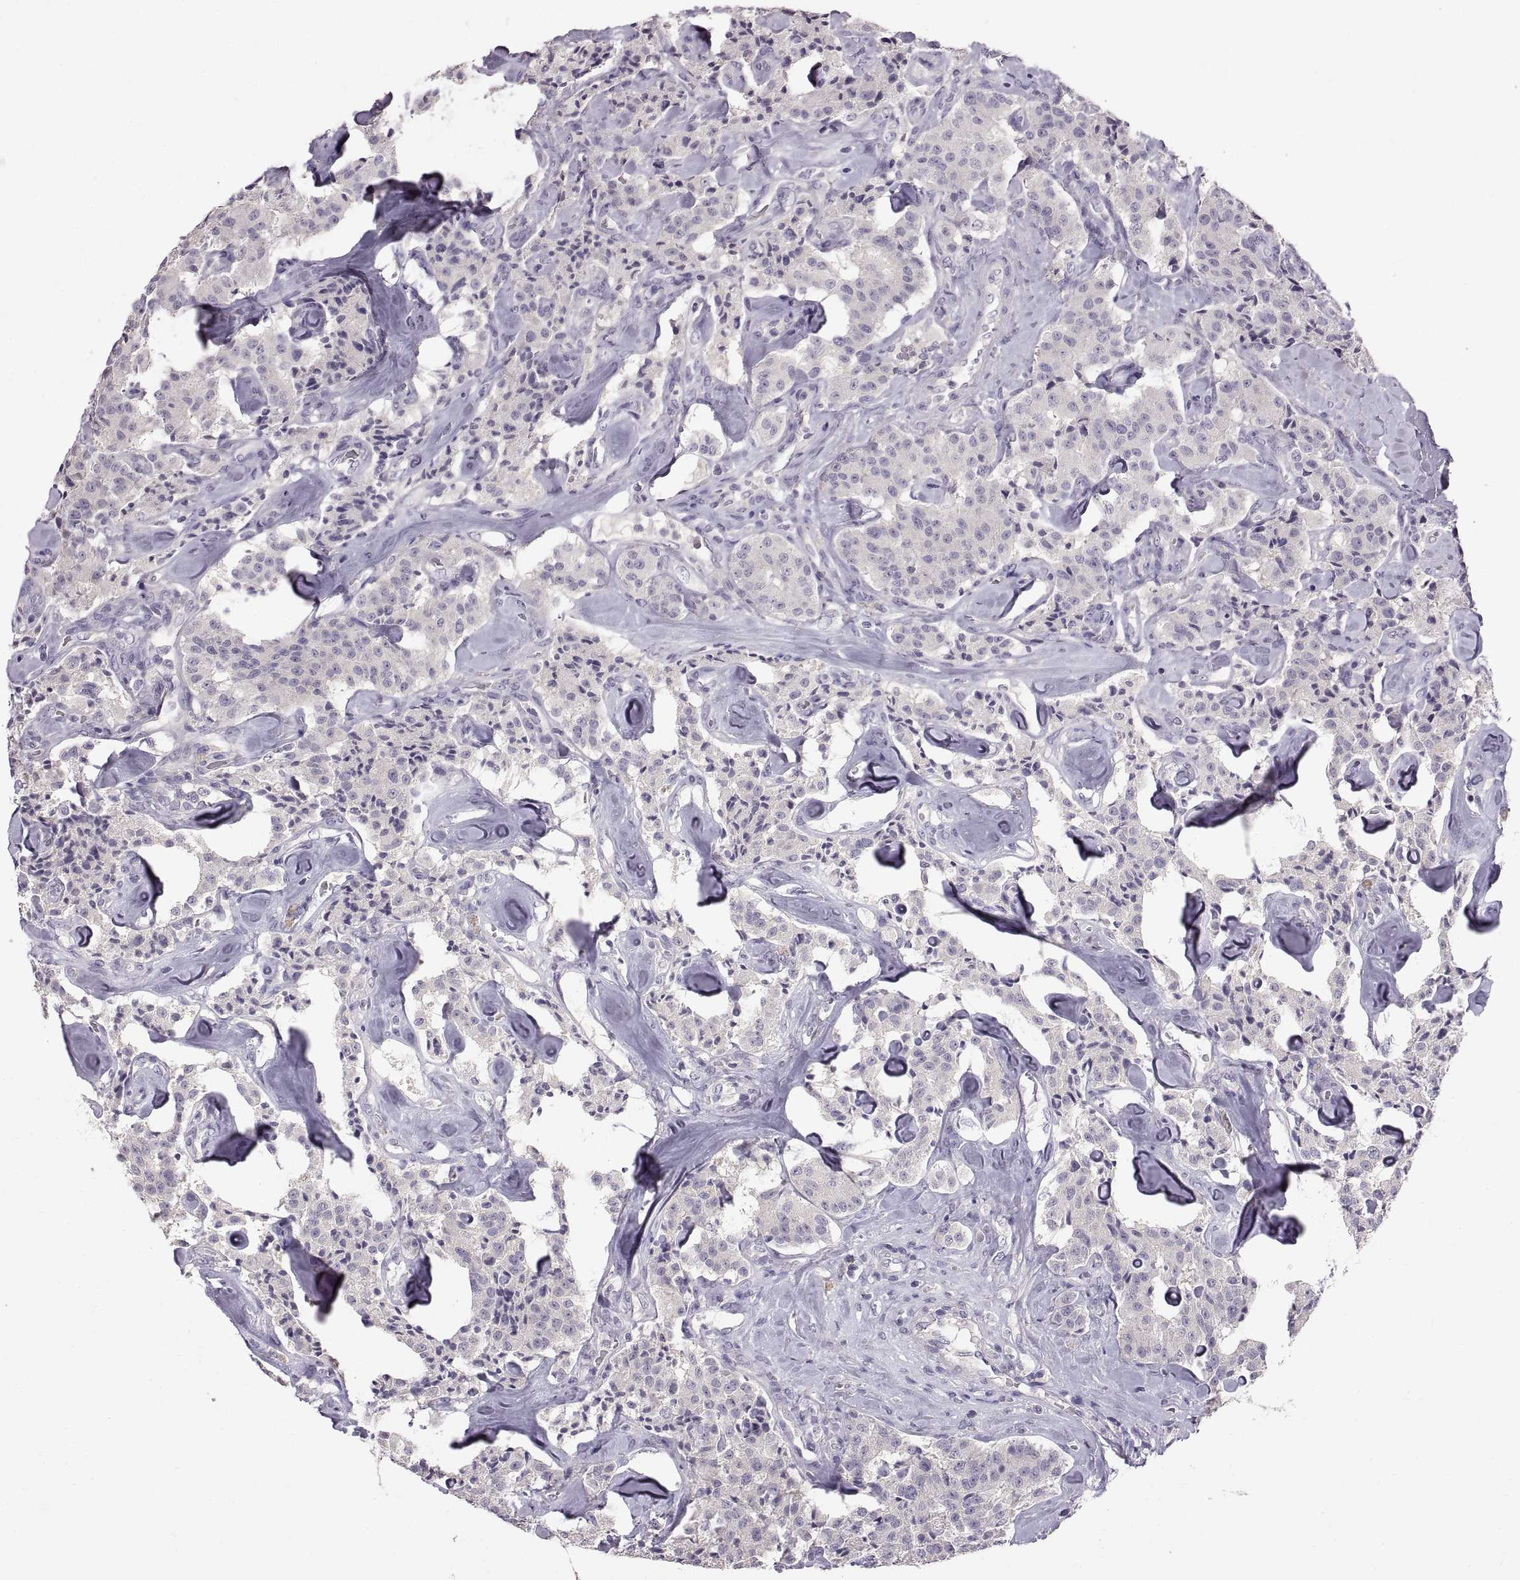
{"staining": {"intensity": "negative", "quantity": "none", "location": "none"}, "tissue": "carcinoid", "cell_type": "Tumor cells", "image_type": "cancer", "snomed": [{"axis": "morphology", "description": "Carcinoid, malignant, NOS"}, {"axis": "topography", "description": "Pancreas"}], "caption": "Immunohistochemistry (IHC) photomicrograph of neoplastic tissue: carcinoid stained with DAB demonstrates no significant protein positivity in tumor cells. (Brightfield microscopy of DAB immunohistochemistry (IHC) at high magnification).", "gene": "WFDC8", "patient": {"sex": "male", "age": 41}}